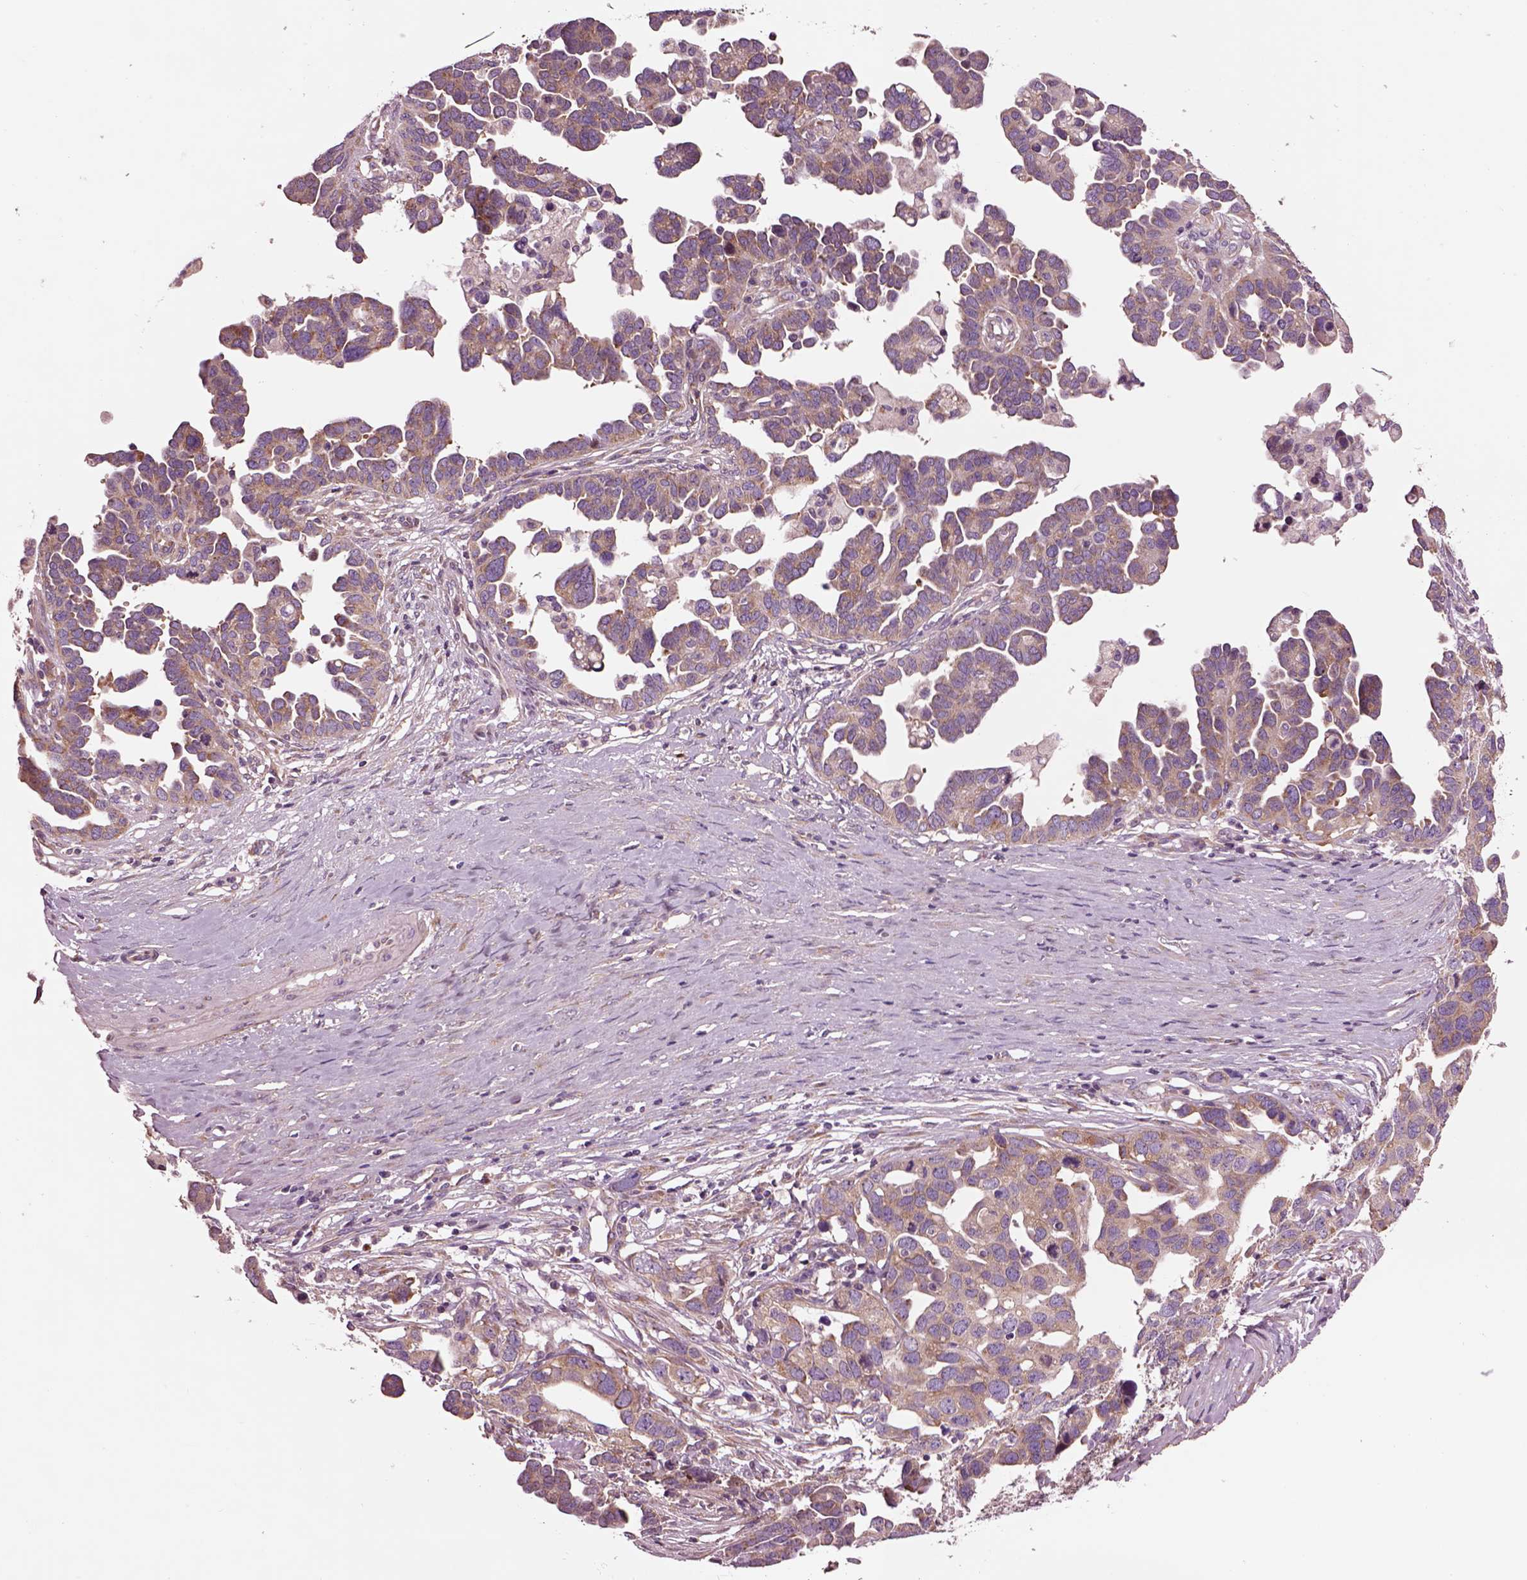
{"staining": {"intensity": "moderate", "quantity": ">75%", "location": "cytoplasmic/membranous"}, "tissue": "ovarian cancer", "cell_type": "Tumor cells", "image_type": "cancer", "snomed": [{"axis": "morphology", "description": "Cystadenocarcinoma, serous, NOS"}, {"axis": "topography", "description": "Ovary"}], "caption": "This is a histology image of immunohistochemistry staining of serous cystadenocarcinoma (ovarian), which shows moderate expression in the cytoplasmic/membranous of tumor cells.", "gene": "SEC23A", "patient": {"sex": "female", "age": 54}}